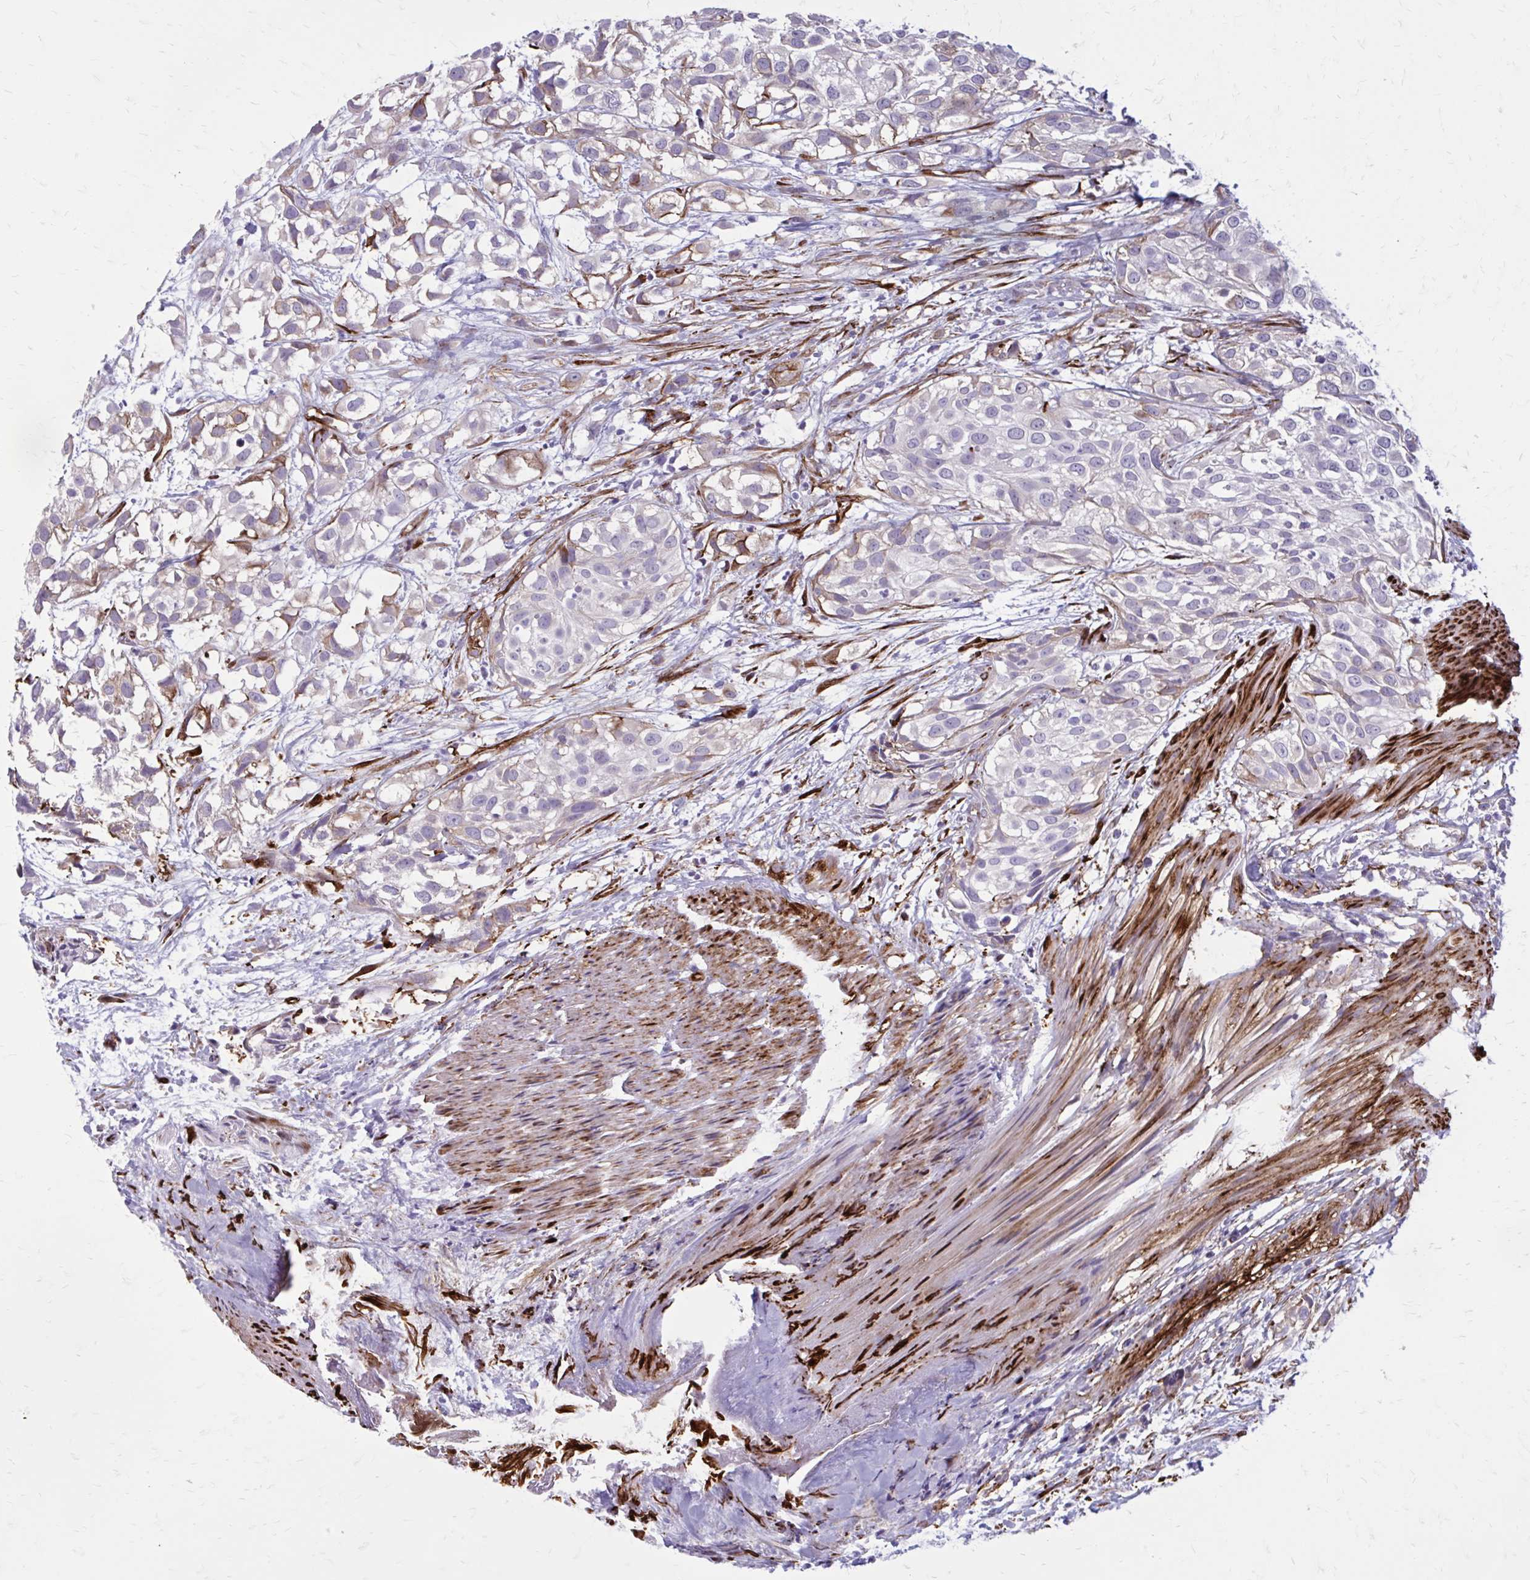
{"staining": {"intensity": "moderate", "quantity": "<25%", "location": "cytoplasmic/membranous"}, "tissue": "urothelial cancer", "cell_type": "Tumor cells", "image_type": "cancer", "snomed": [{"axis": "morphology", "description": "Urothelial carcinoma, High grade"}, {"axis": "topography", "description": "Urinary bladder"}], "caption": "High-grade urothelial carcinoma stained for a protein exhibits moderate cytoplasmic/membranous positivity in tumor cells.", "gene": "BEND5", "patient": {"sex": "male", "age": 56}}